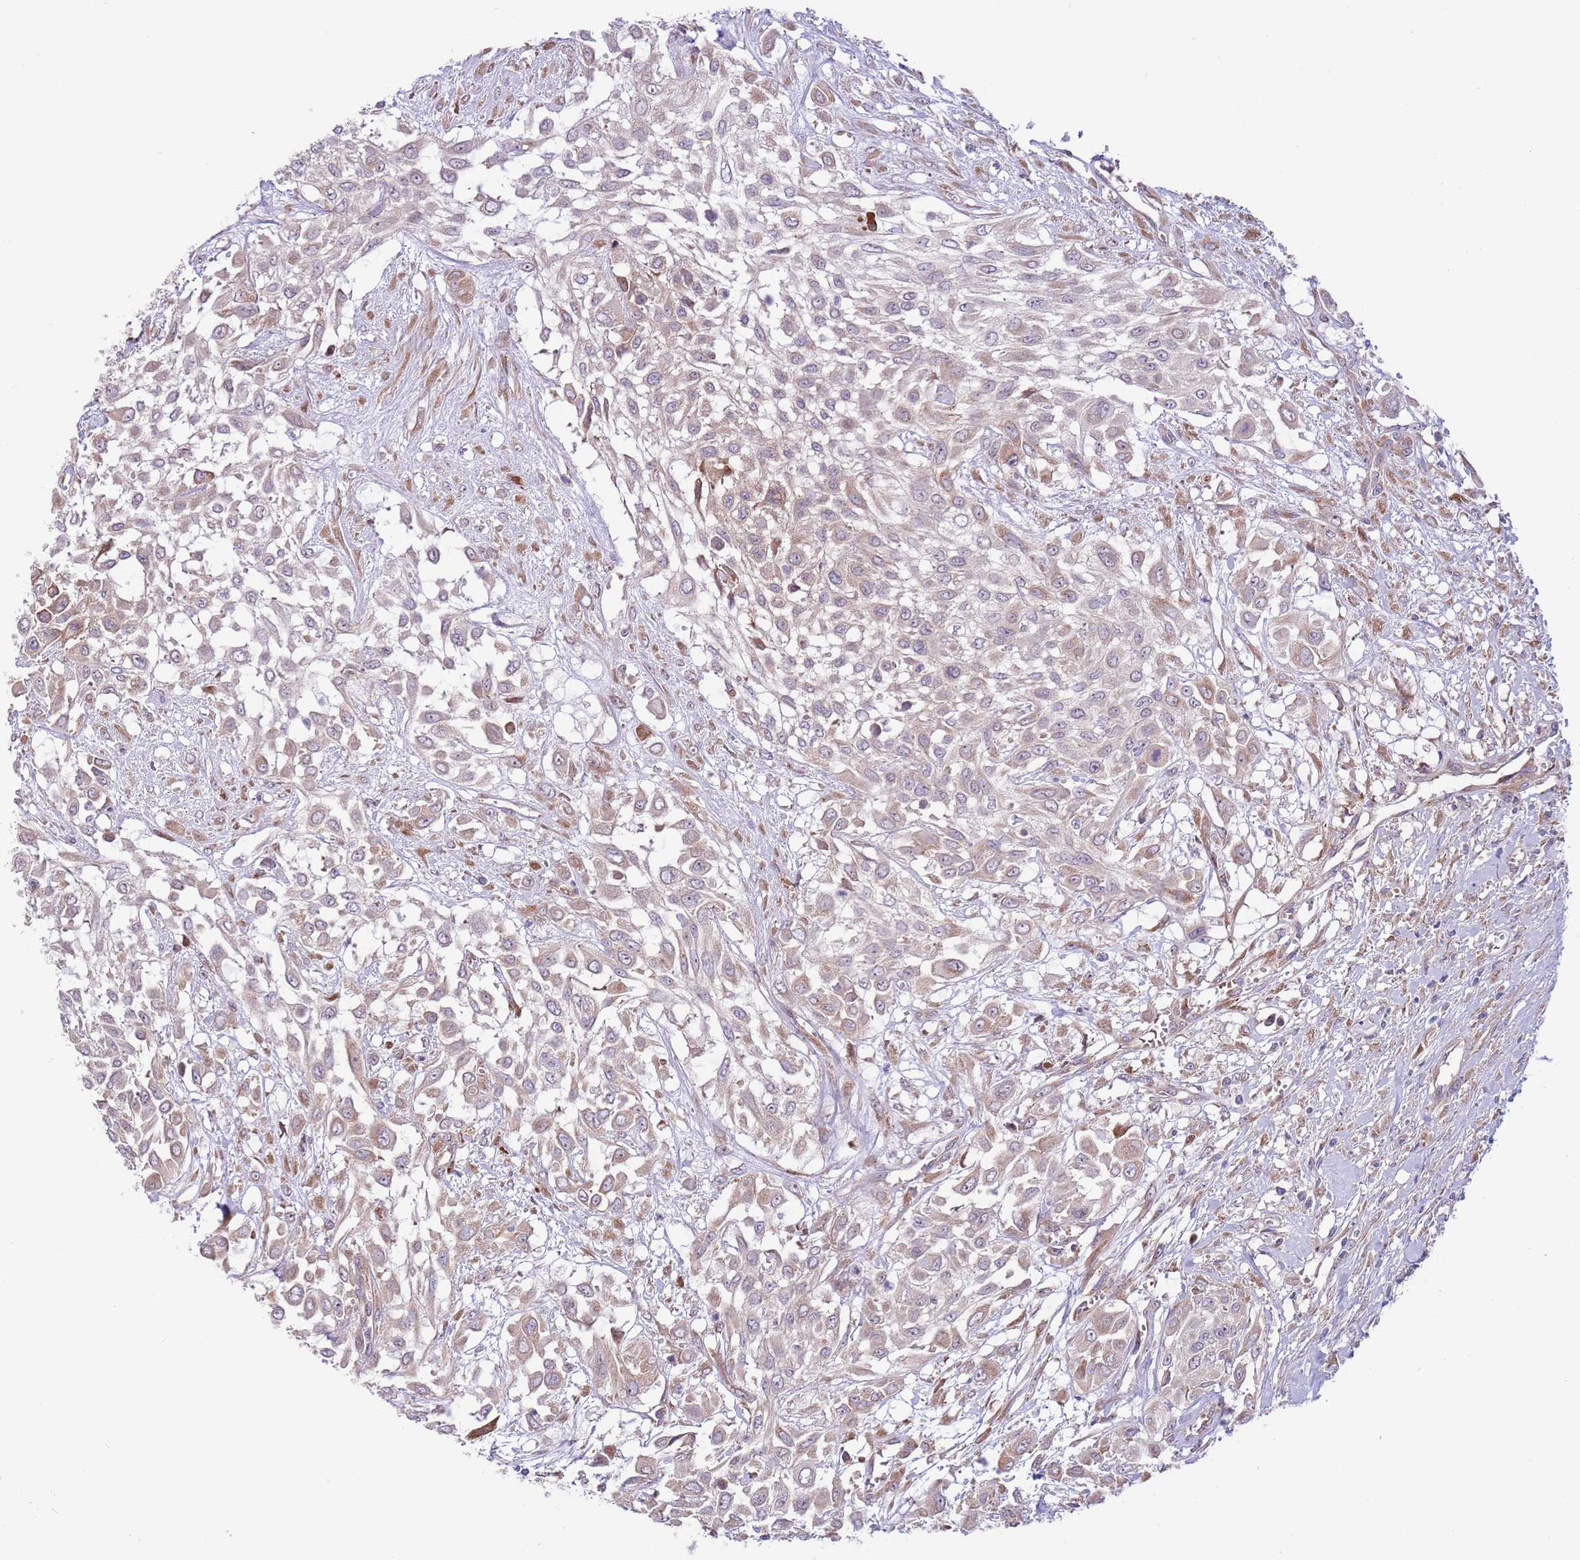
{"staining": {"intensity": "weak", "quantity": ">75%", "location": "cytoplasmic/membranous"}, "tissue": "urothelial cancer", "cell_type": "Tumor cells", "image_type": "cancer", "snomed": [{"axis": "morphology", "description": "Urothelial carcinoma, High grade"}, {"axis": "topography", "description": "Urinary bladder"}], "caption": "Tumor cells demonstrate low levels of weak cytoplasmic/membranous expression in approximately >75% of cells in high-grade urothelial carcinoma. The staining was performed using DAB to visualize the protein expression in brown, while the nuclei were stained in blue with hematoxylin (Magnification: 20x).", "gene": "DAND5", "patient": {"sex": "male", "age": 57}}